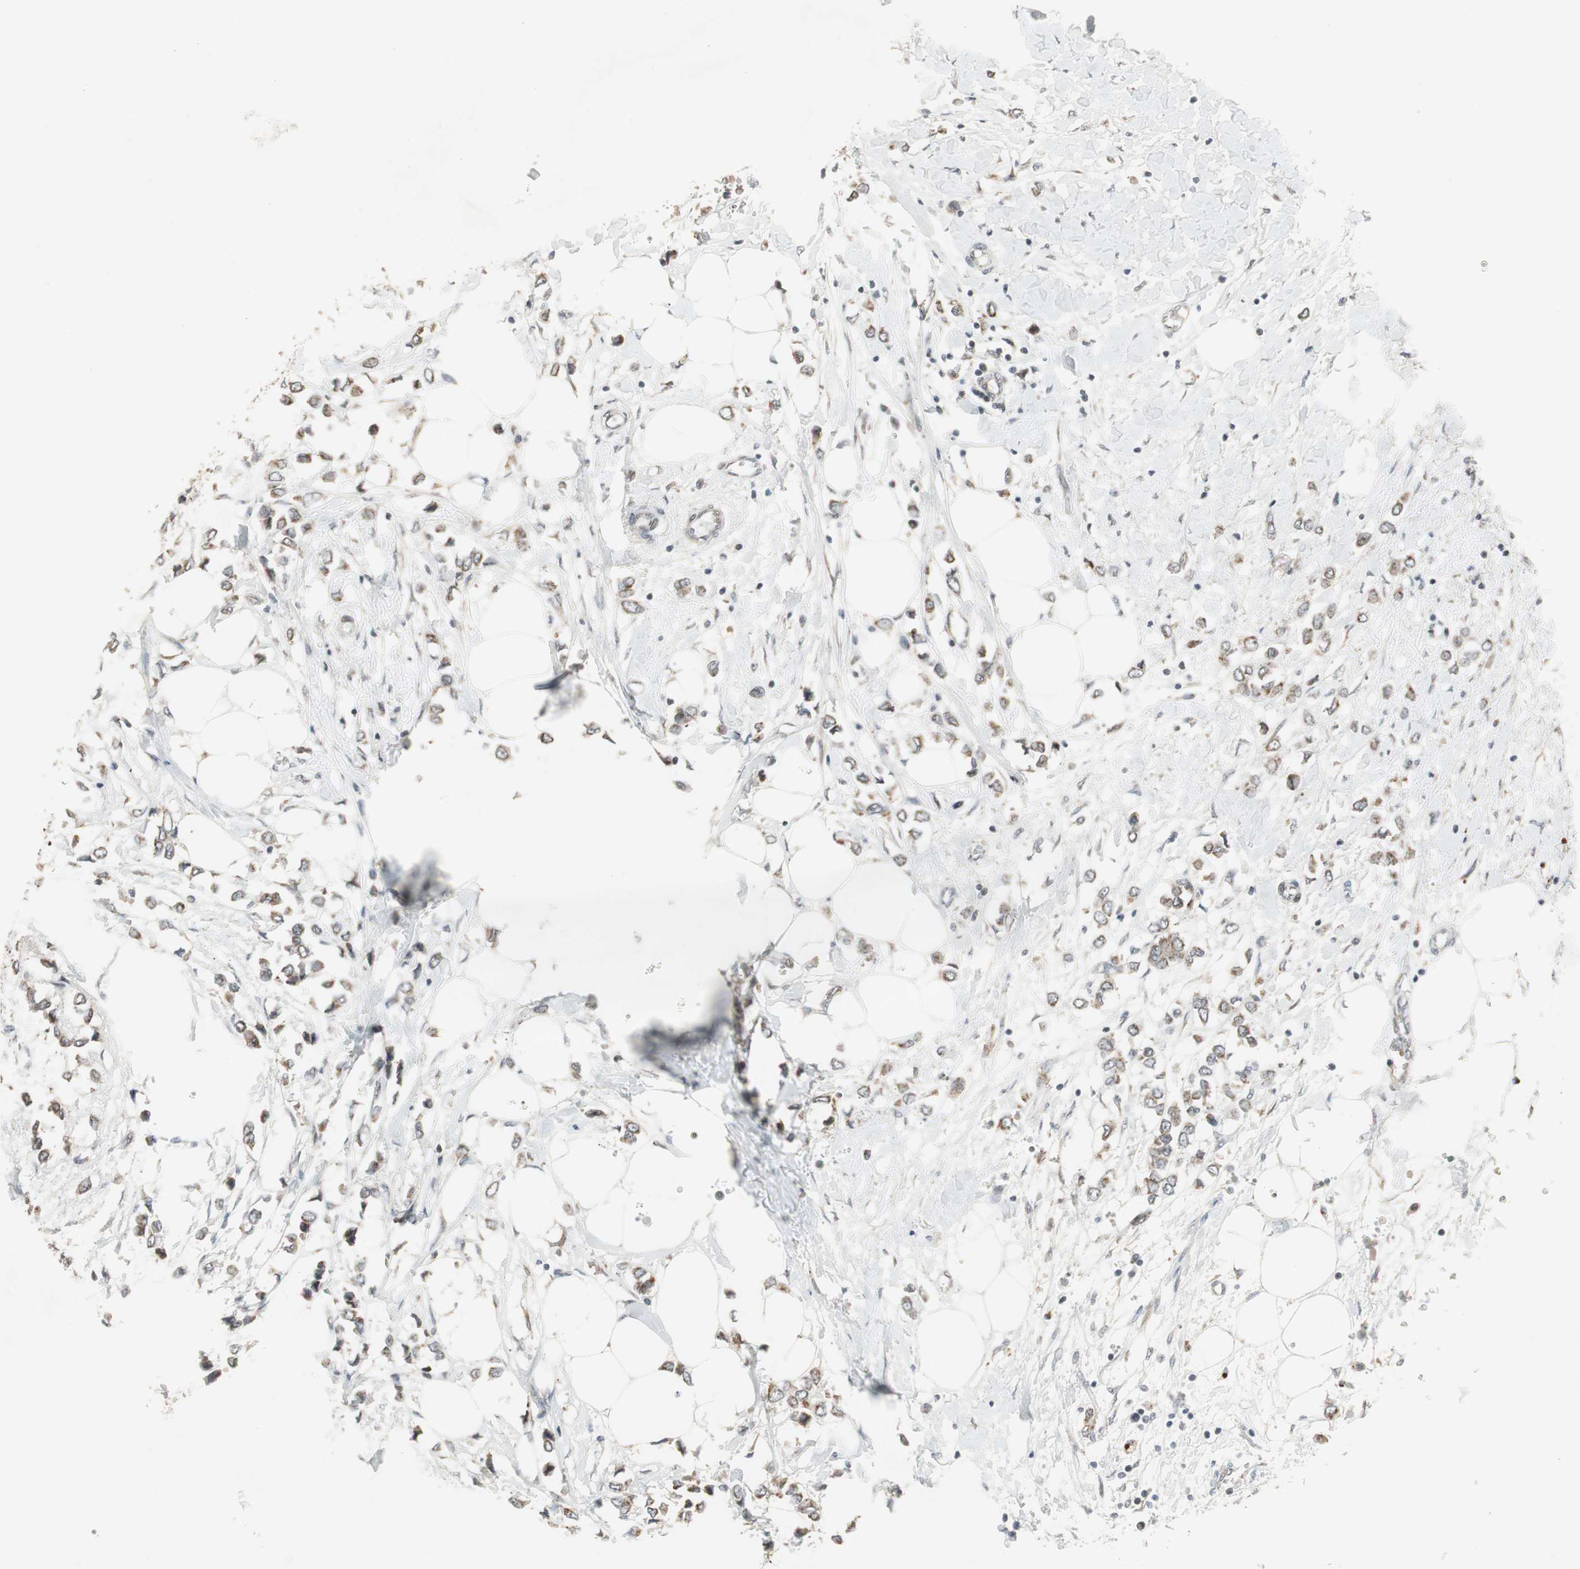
{"staining": {"intensity": "moderate", "quantity": "25%-75%", "location": "cytoplasmic/membranous"}, "tissue": "breast cancer", "cell_type": "Tumor cells", "image_type": "cancer", "snomed": [{"axis": "morphology", "description": "Lobular carcinoma"}, {"axis": "topography", "description": "Breast"}], "caption": "IHC (DAB) staining of human breast lobular carcinoma shows moderate cytoplasmic/membranous protein expression in approximately 25%-75% of tumor cells. (Stains: DAB in brown, nuclei in blue, Microscopy: brightfield microscopy at high magnification).", "gene": "SNX4", "patient": {"sex": "female", "age": 51}}